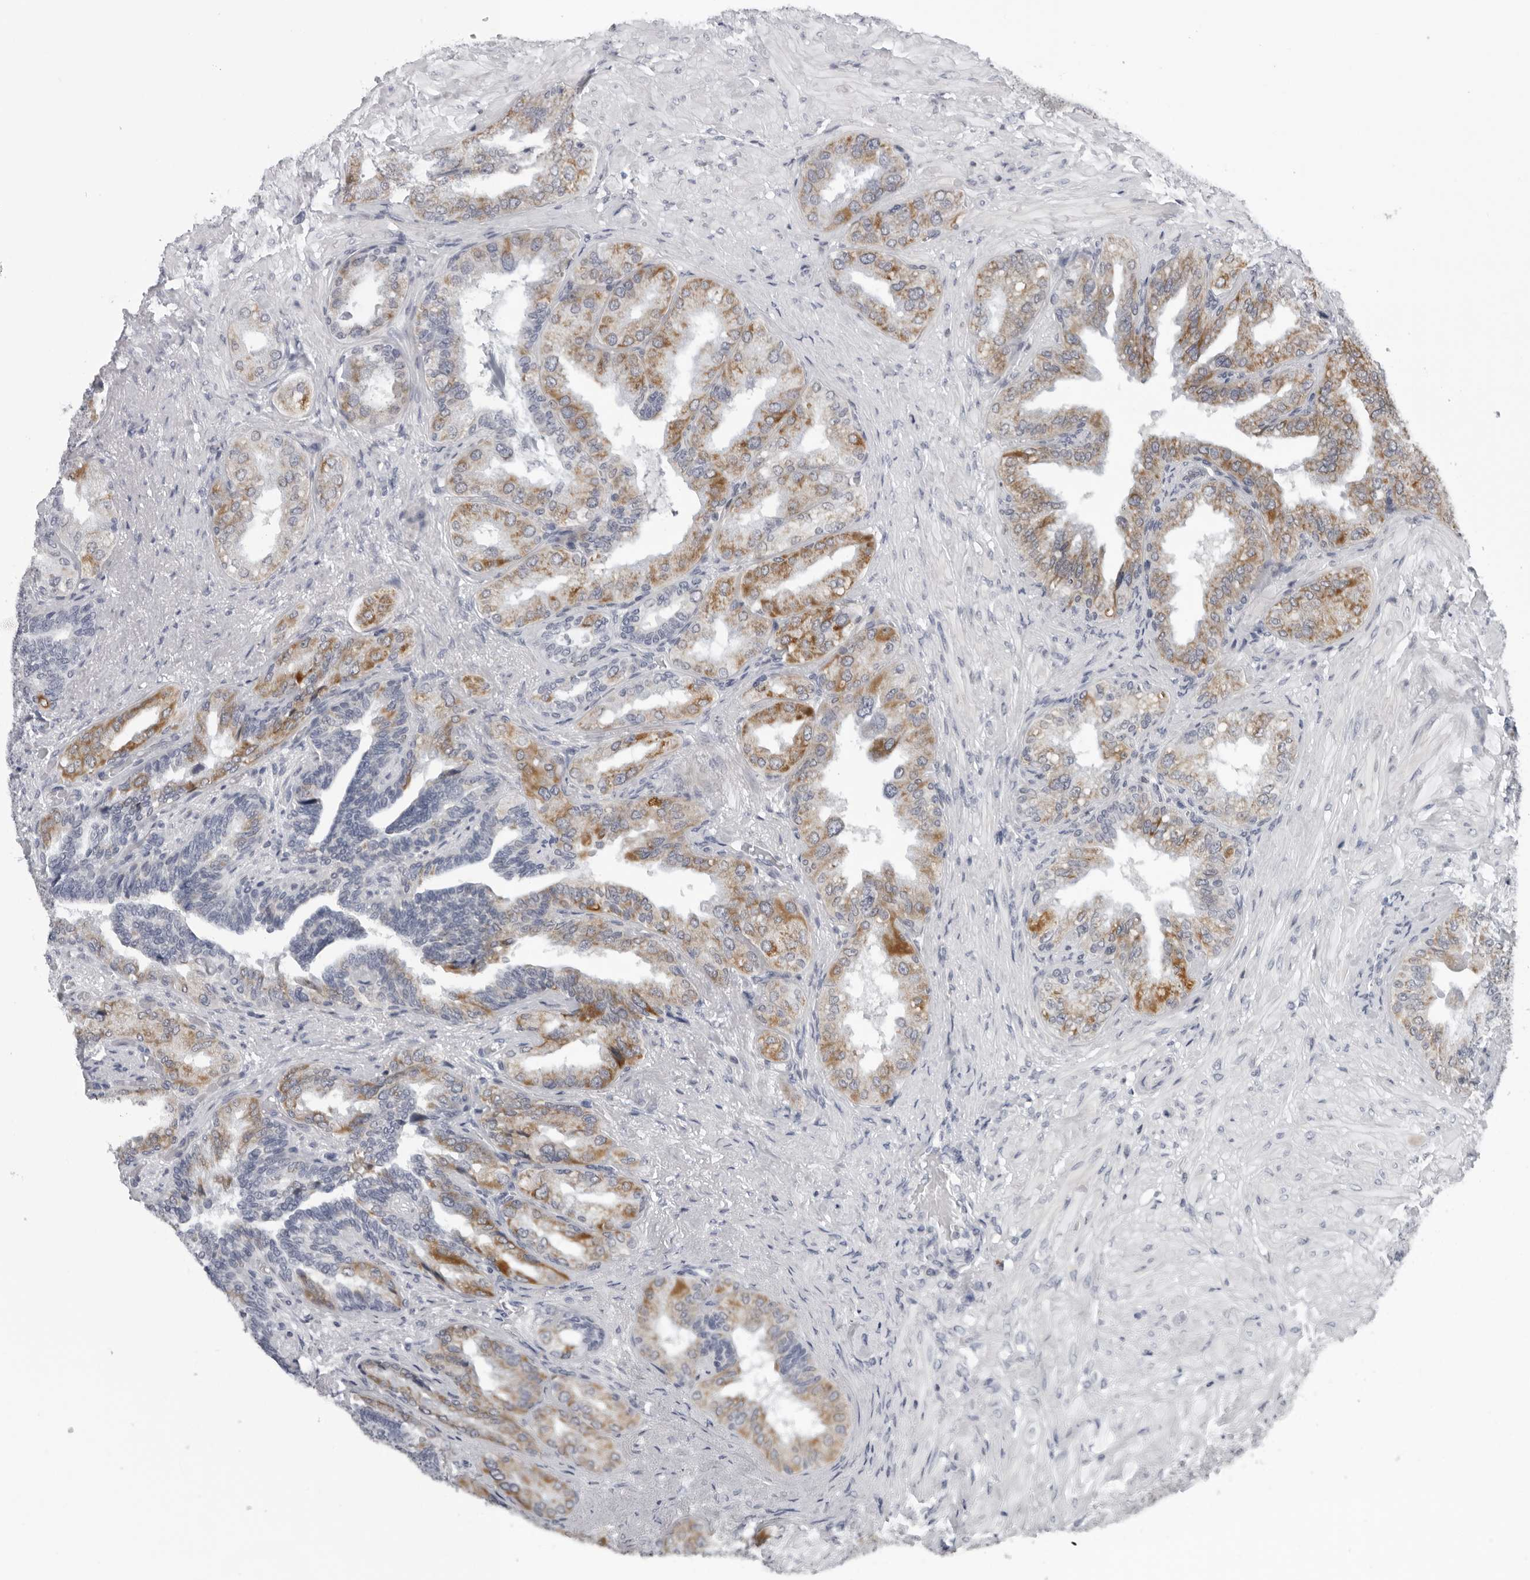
{"staining": {"intensity": "moderate", "quantity": "25%-75%", "location": "cytoplasmic/membranous"}, "tissue": "seminal vesicle", "cell_type": "Glandular cells", "image_type": "normal", "snomed": [{"axis": "morphology", "description": "Normal tissue, NOS"}, {"axis": "topography", "description": "Seminal veicle"}, {"axis": "topography", "description": "Peripheral nerve tissue"}], "caption": "A brown stain shows moderate cytoplasmic/membranous positivity of a protein in glandular cells of normal human seminal vesicle.", "gene": "CPT2", "patient": {"sex": "male", "age": 63}}